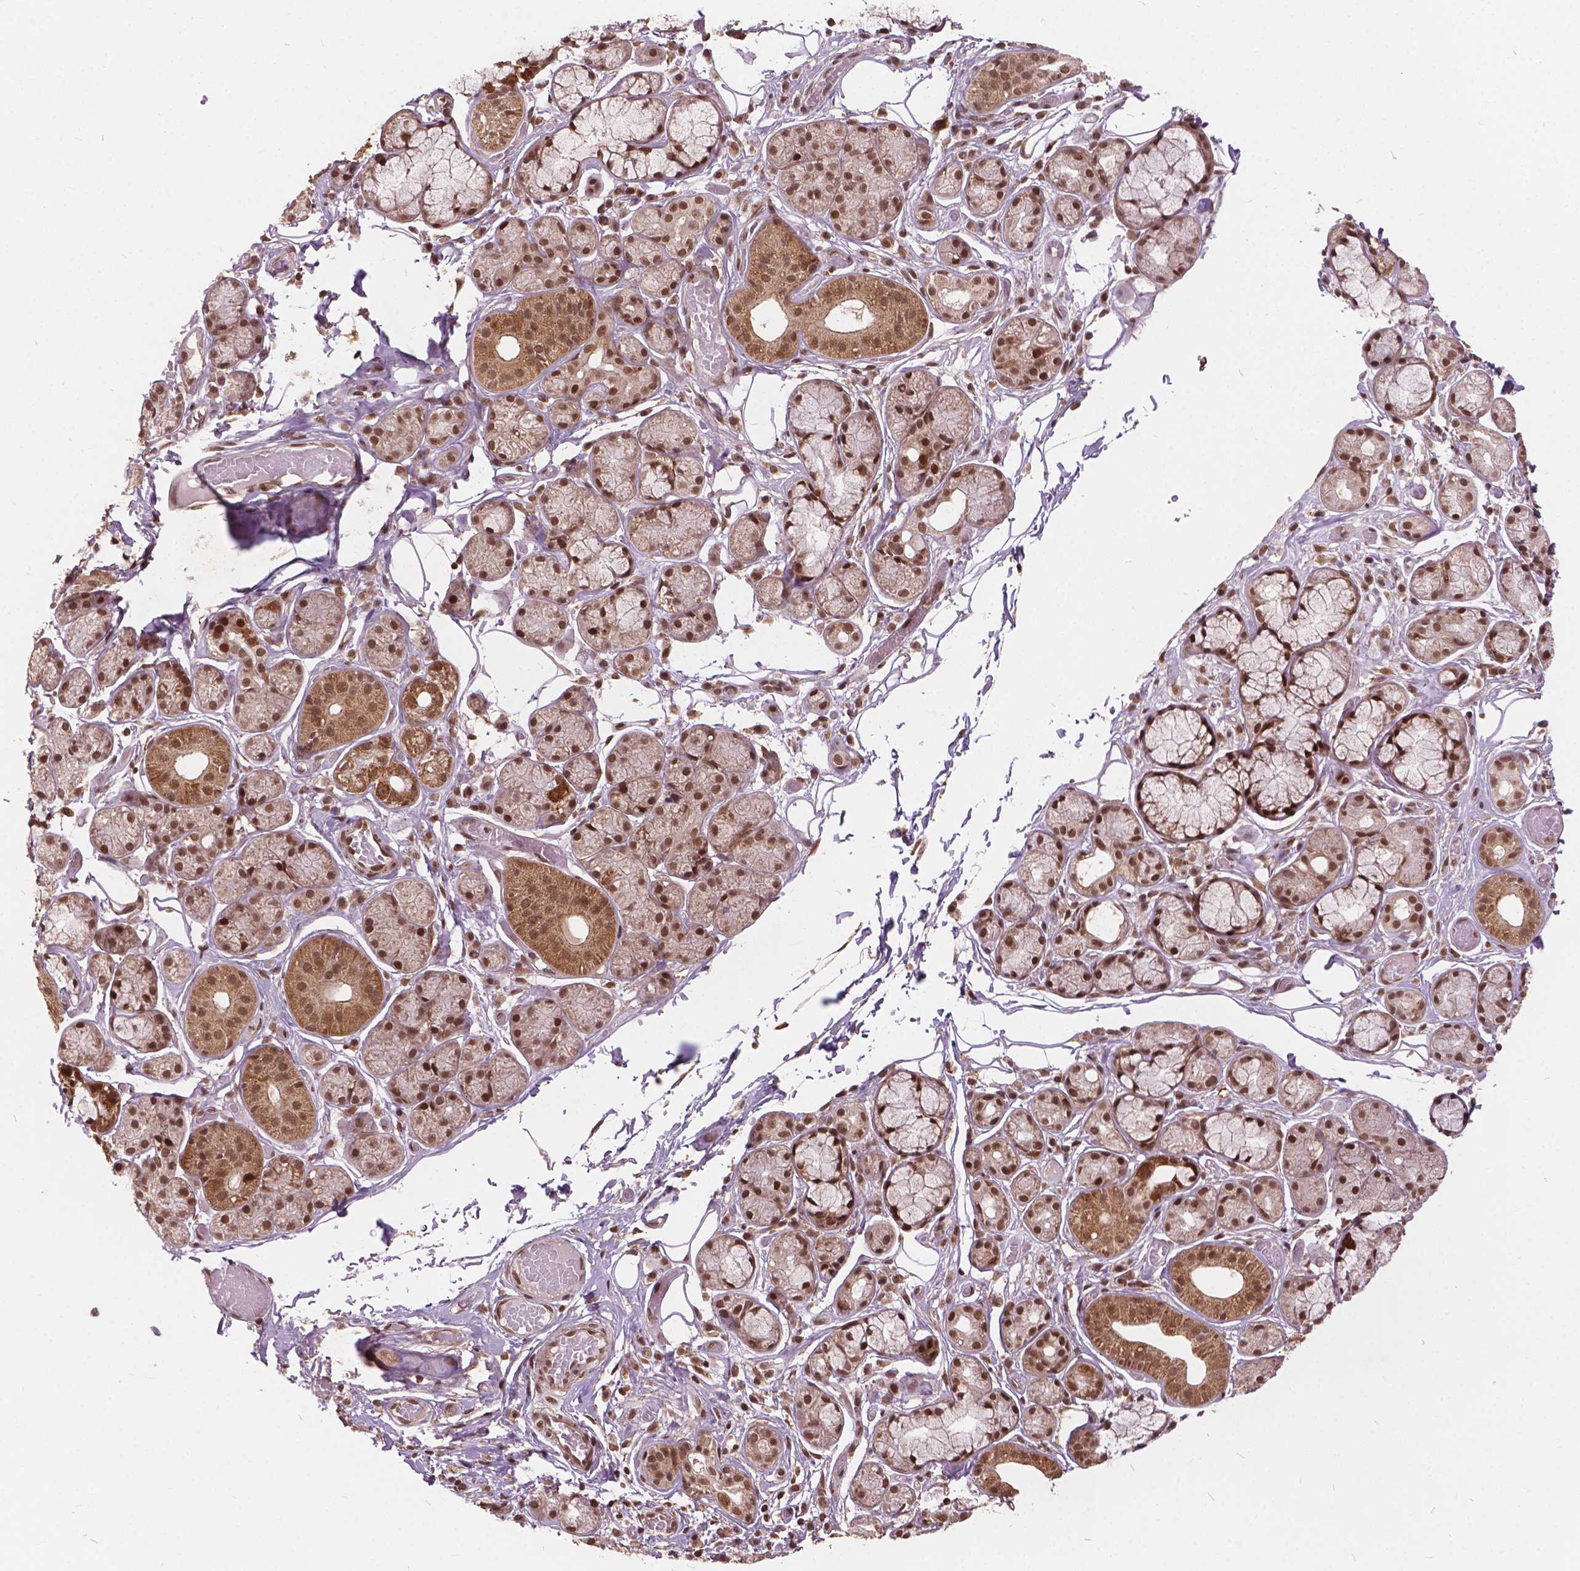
{"staining": {"intensity": "moderate", "quantity": ">75%", "location": "cytoplasmic/membranous,nuclear"}, "tissue": "salivary gland", "cell_type": "Glandular cells", "image_type": "normal", "snomed": [{"axis": "morphology", "description": "Normal tissue, NOS"}, {"axis": "topography", "description": "Salivary gland"}, {"axis": "topography", "description": "Peripheral nerve tissue"}], "caption": "Immunohistochemical staining of normal human salivary gland demonstrates medium levels of moderate cytoplasmic/membranous,nuclear expression in approximately >75% of glandular cells. (IHC, brightfield microscopy, high magnification).", "gene": "GPS2", "patient": {"sex": "male", "age": 71}}